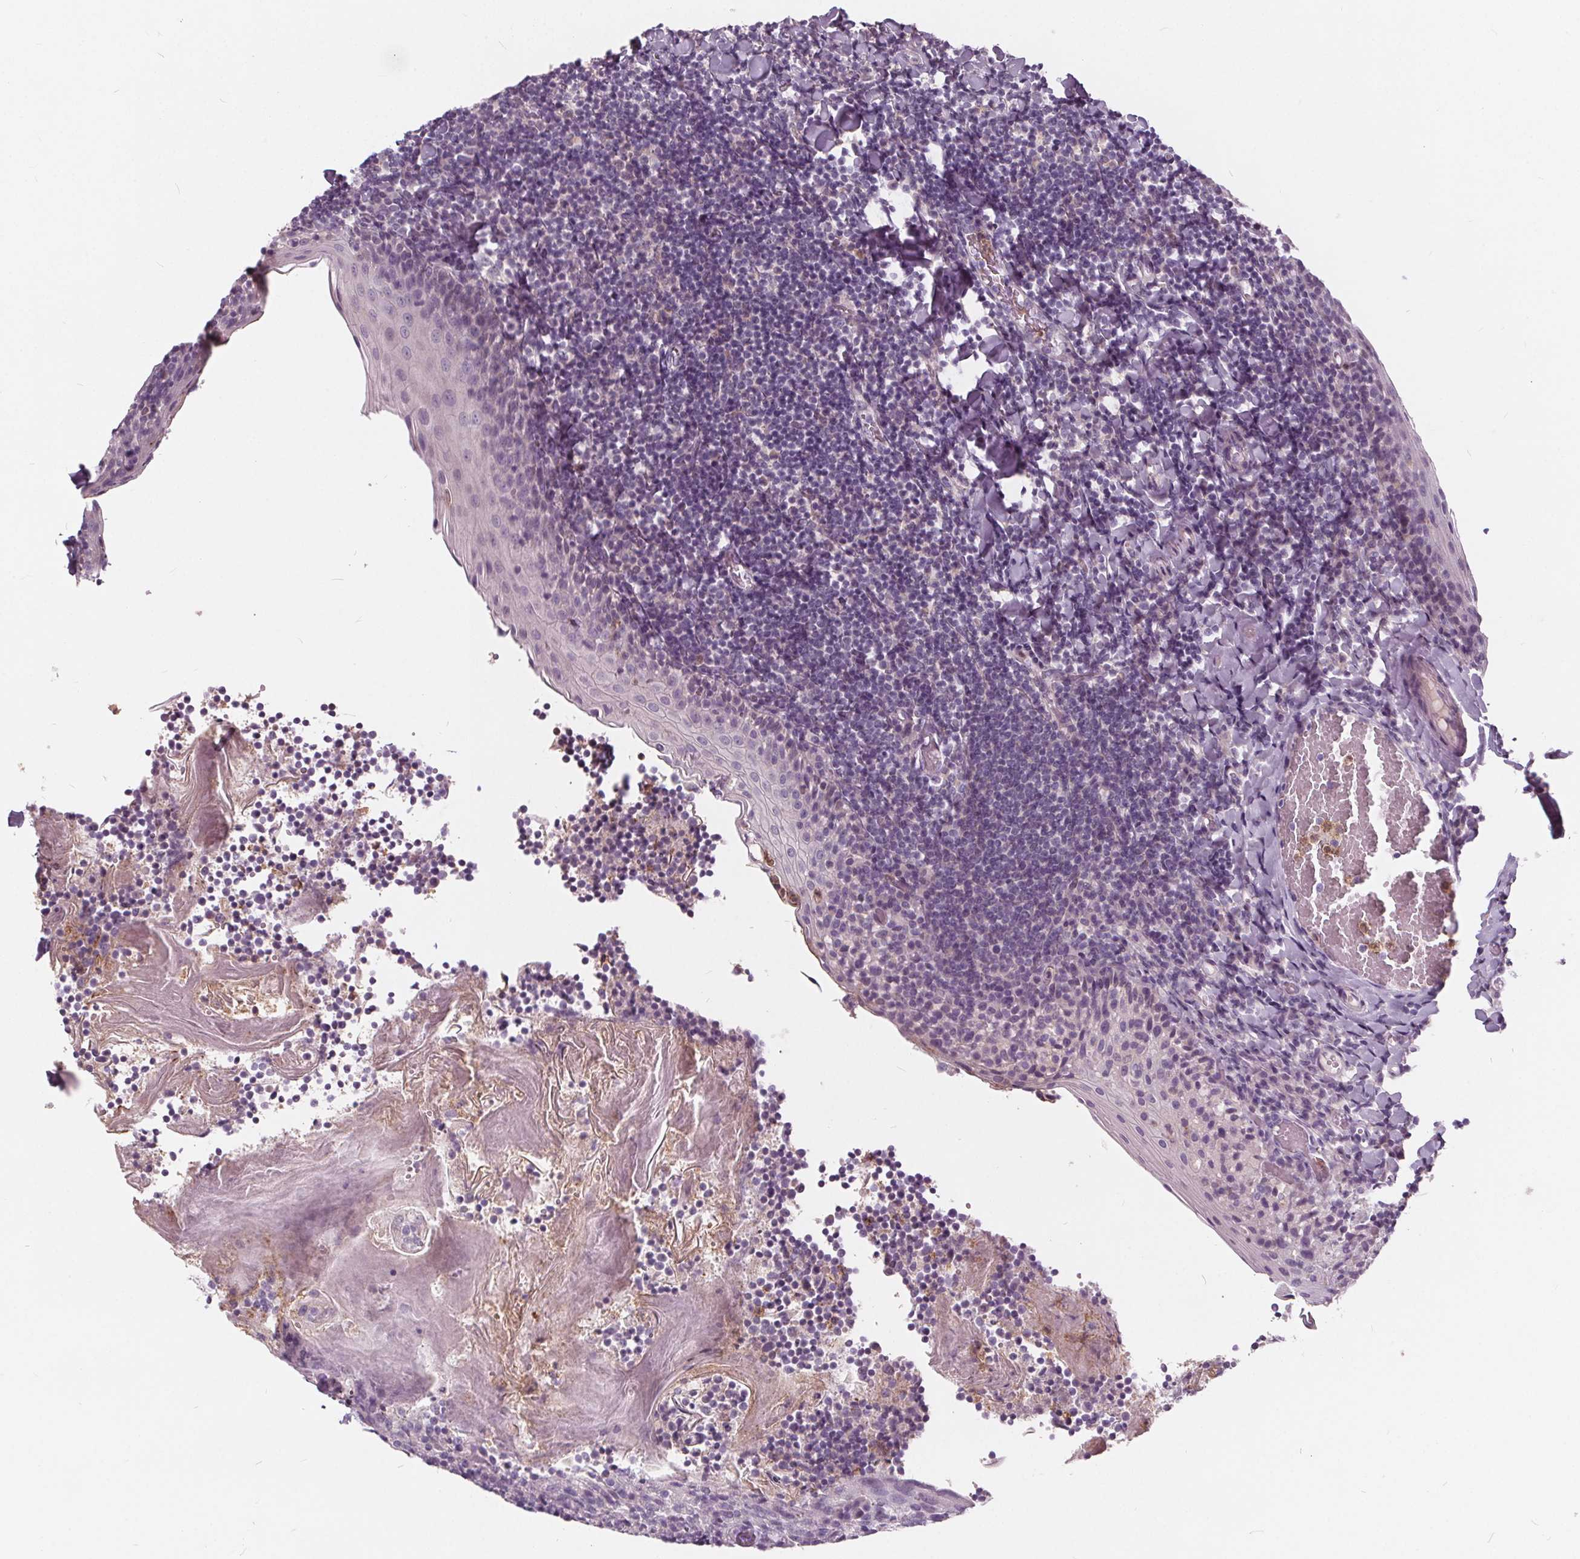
{"staining": {"intensity": "negative", "quantity": "none", "location": "none"}, "tissue": "tonsil", "cell_type": "Germinal center cells", "image_type": "normal", "snomed": [{"axis": "morphology", "description": "Normal tissue, NOS"}, {"axis": "topography", "description": "Tonsil"}], "caption": "This image is of benign tonsil stained with immunohistochemistry to label a protein in brown with the nuclei are counter-stained blue. There is no positivity in germinal center cells. (Brightfield microscopy of DAB IHC at high magnification).", "gene": "HAAO", "patient": {"sex": "female", "age": 10}}